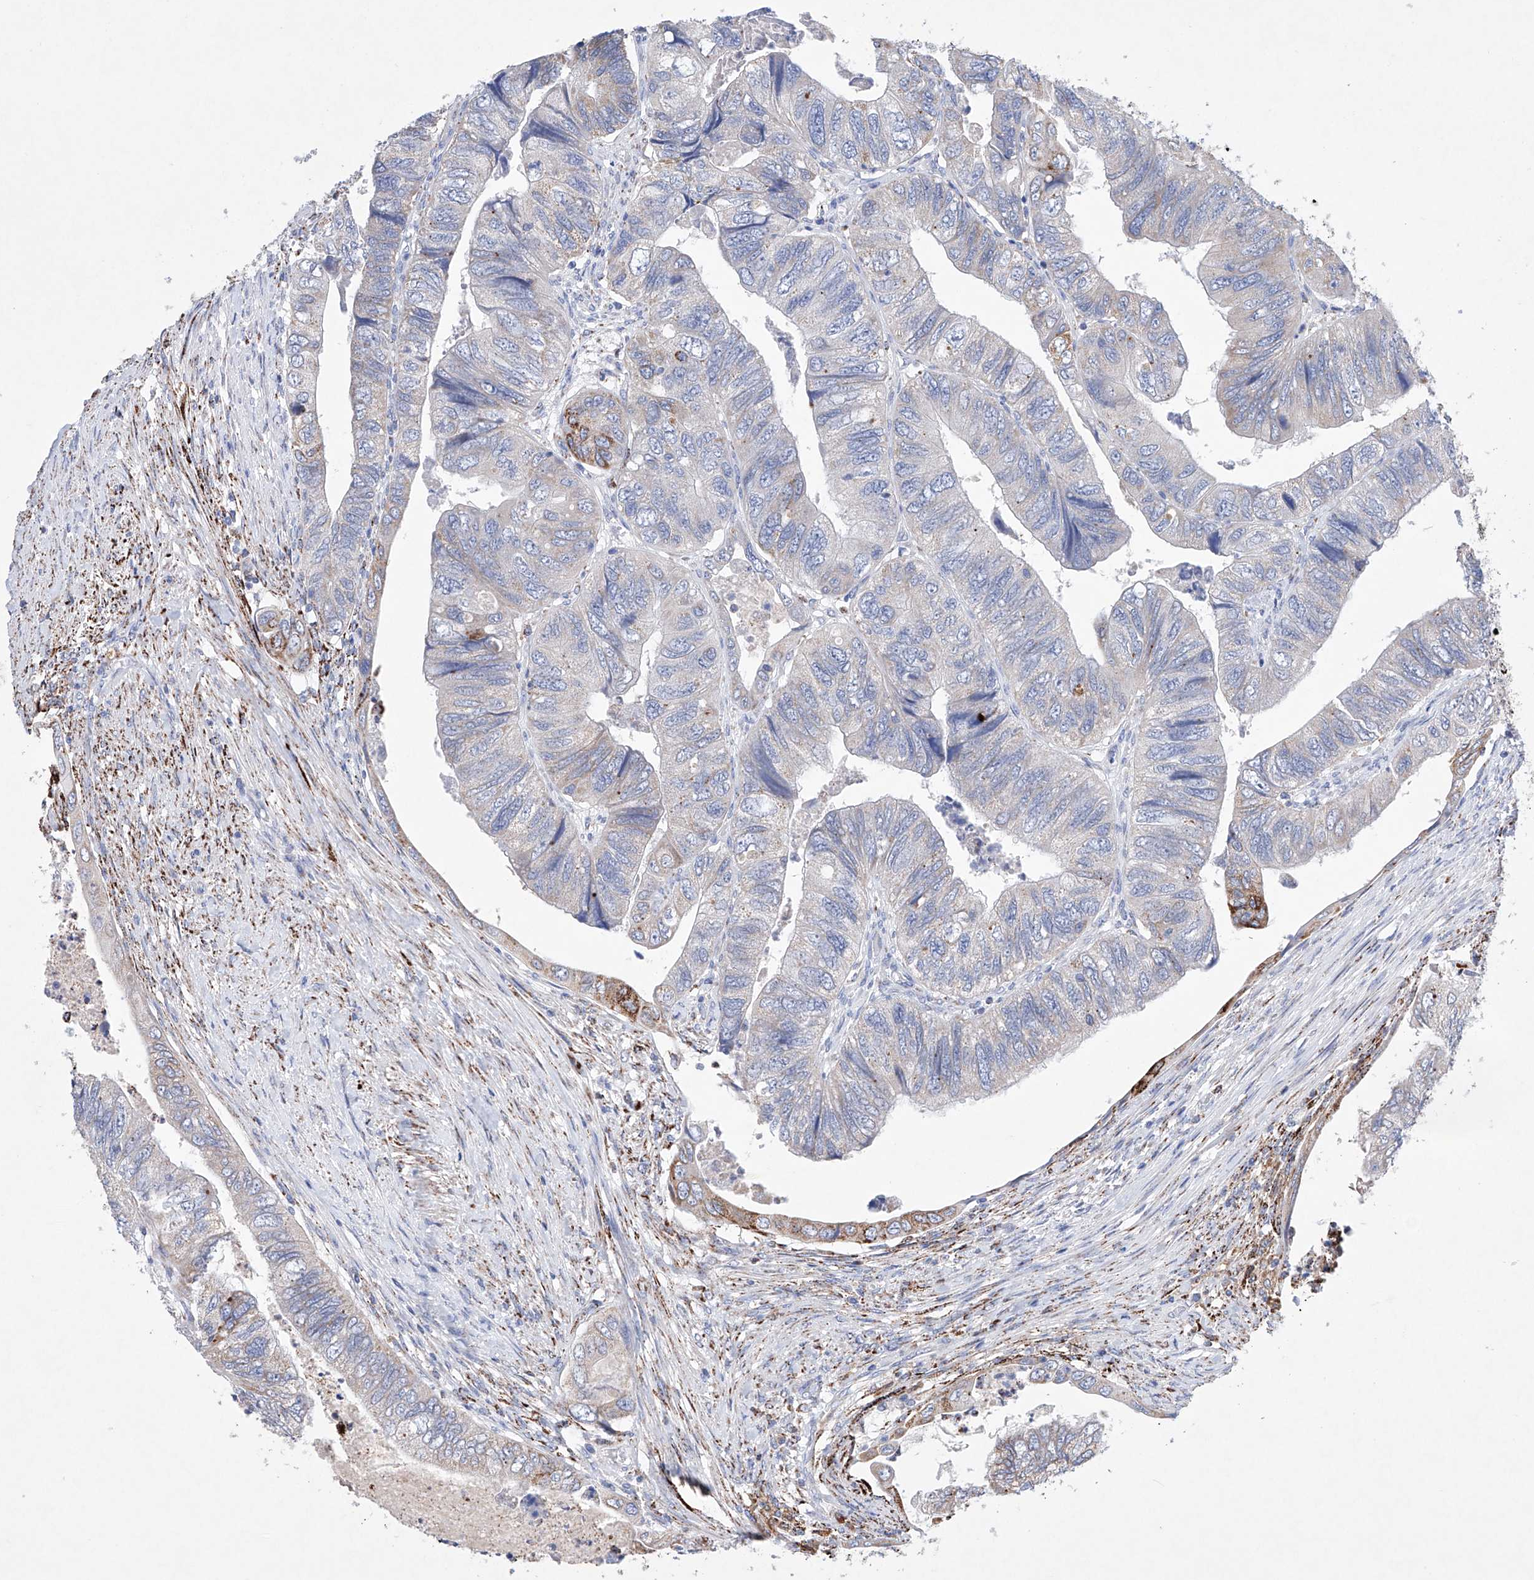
{"staining": {"intensity": "moderate", "quantity": "<25%", "location": "cytoplasmic/membranous"}, "tissue": "colorectal cancer", "cell_type": "Tumor cells", "image_type": "cancer", "snomed": [{"axis": "morphology", "description": "Adenocarcinoma, NOS"}, {"axis": "topography", "description": "Rectum"}], "caption": "Tumor cells display low levels of moderate cytoplasmic/membranous staining in about <25% of cells in human colorectal adenocarcinoma.", "gene": "NRROS", "patient": {"sex": "male", "age": 63}}